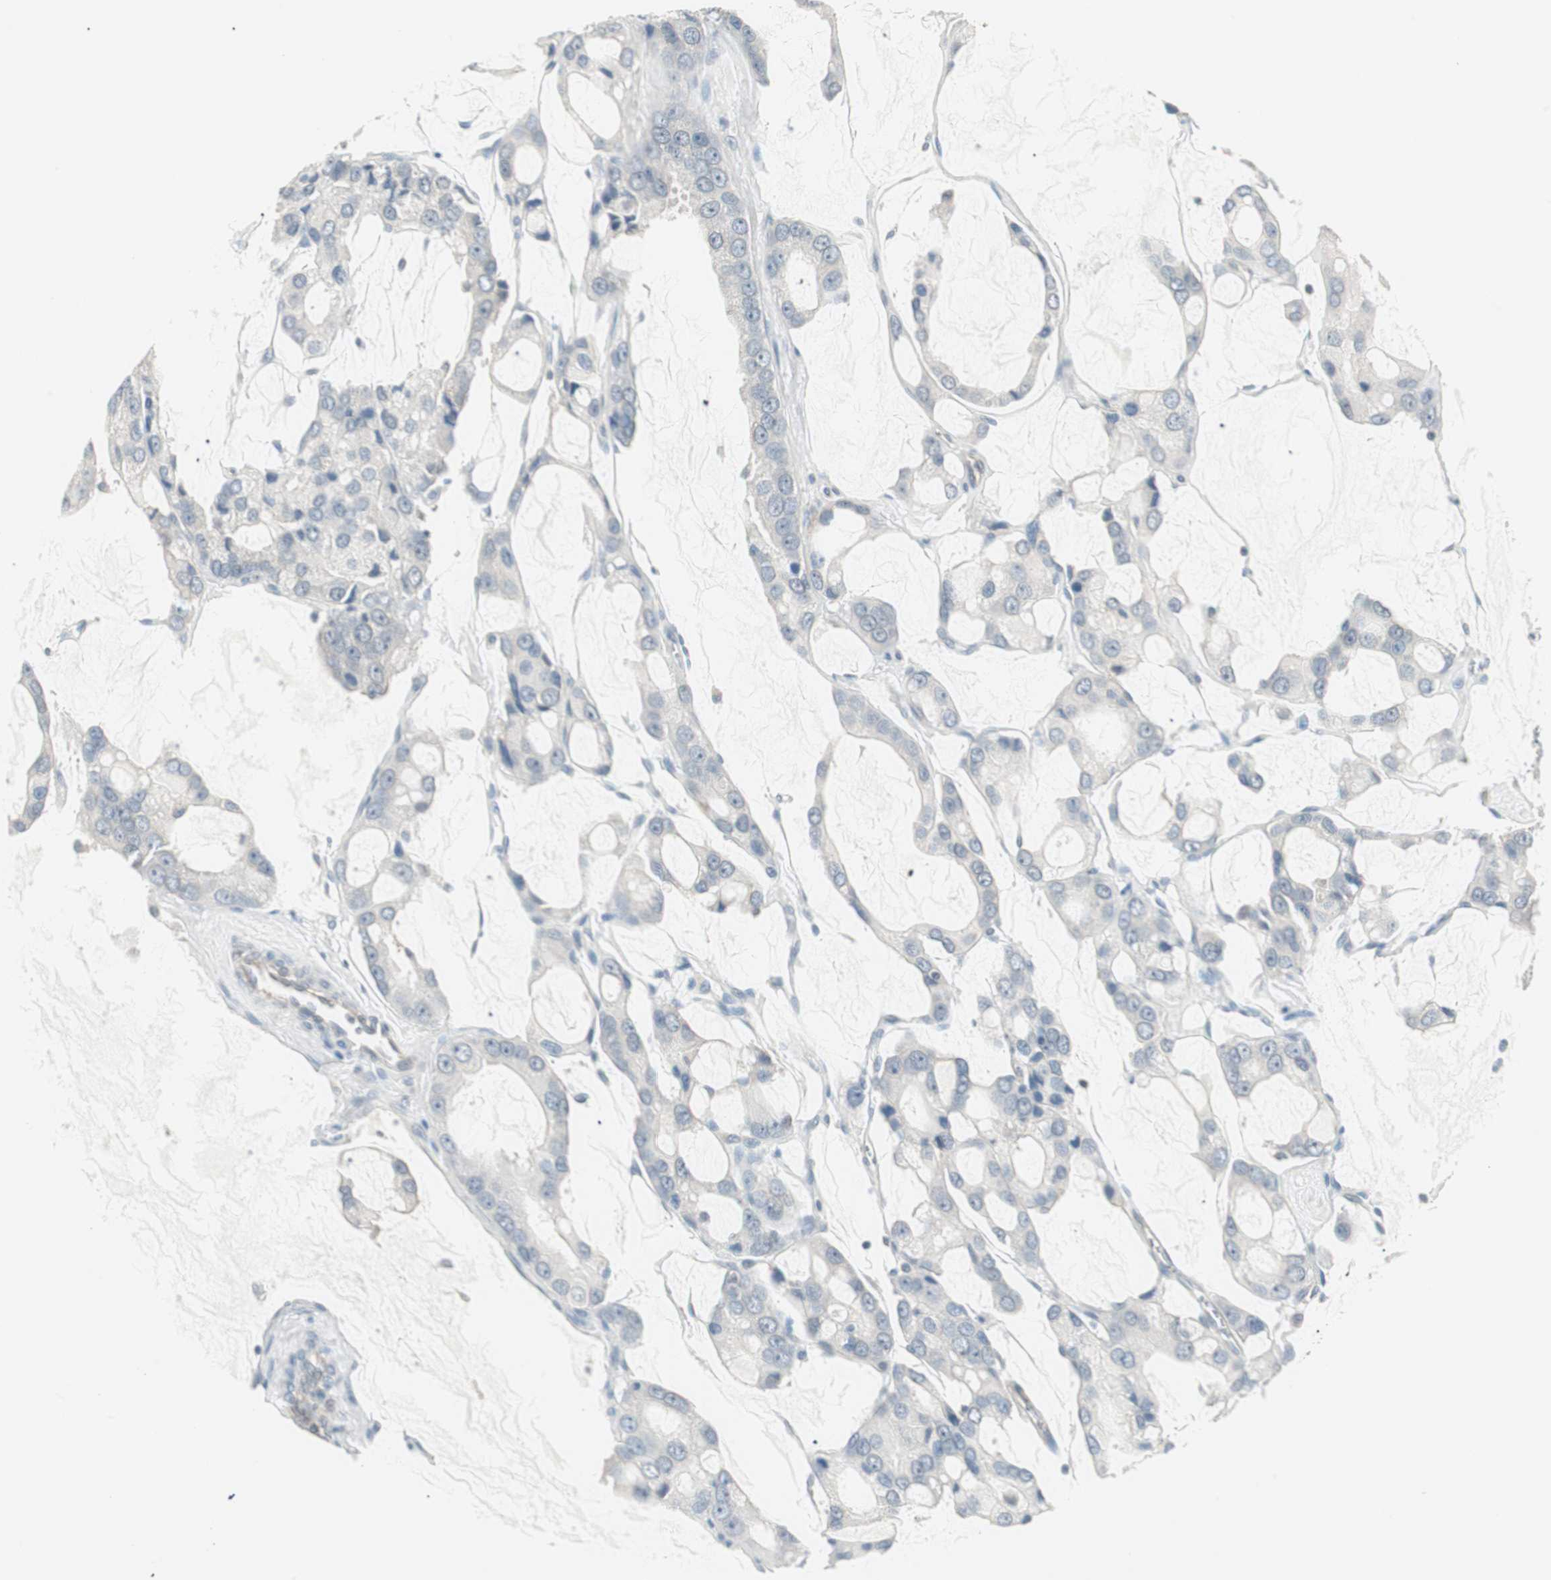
{"staining": {"intensity": "negative", "quantity": "none", "location": "none"}, "tissue": "prostate cancer", "cell_type": "Tumor cells", "image_type": "cancer", "snomed": [{"axis": "morphology", "description": "Adenocarcinoma, High grade"}, {"axis": "topography", "description": "Prostate"}], "caption": "Immunohistochemistry (IHC) histopathology image of neoplastic tissue: prostate cancer (high-grade adenocarcinoma) stained with DAB demonstrates no significant protein positivity in tumor cells.", "gene": "ITGB4", "patient": {"sex": "male", "age": 67}}